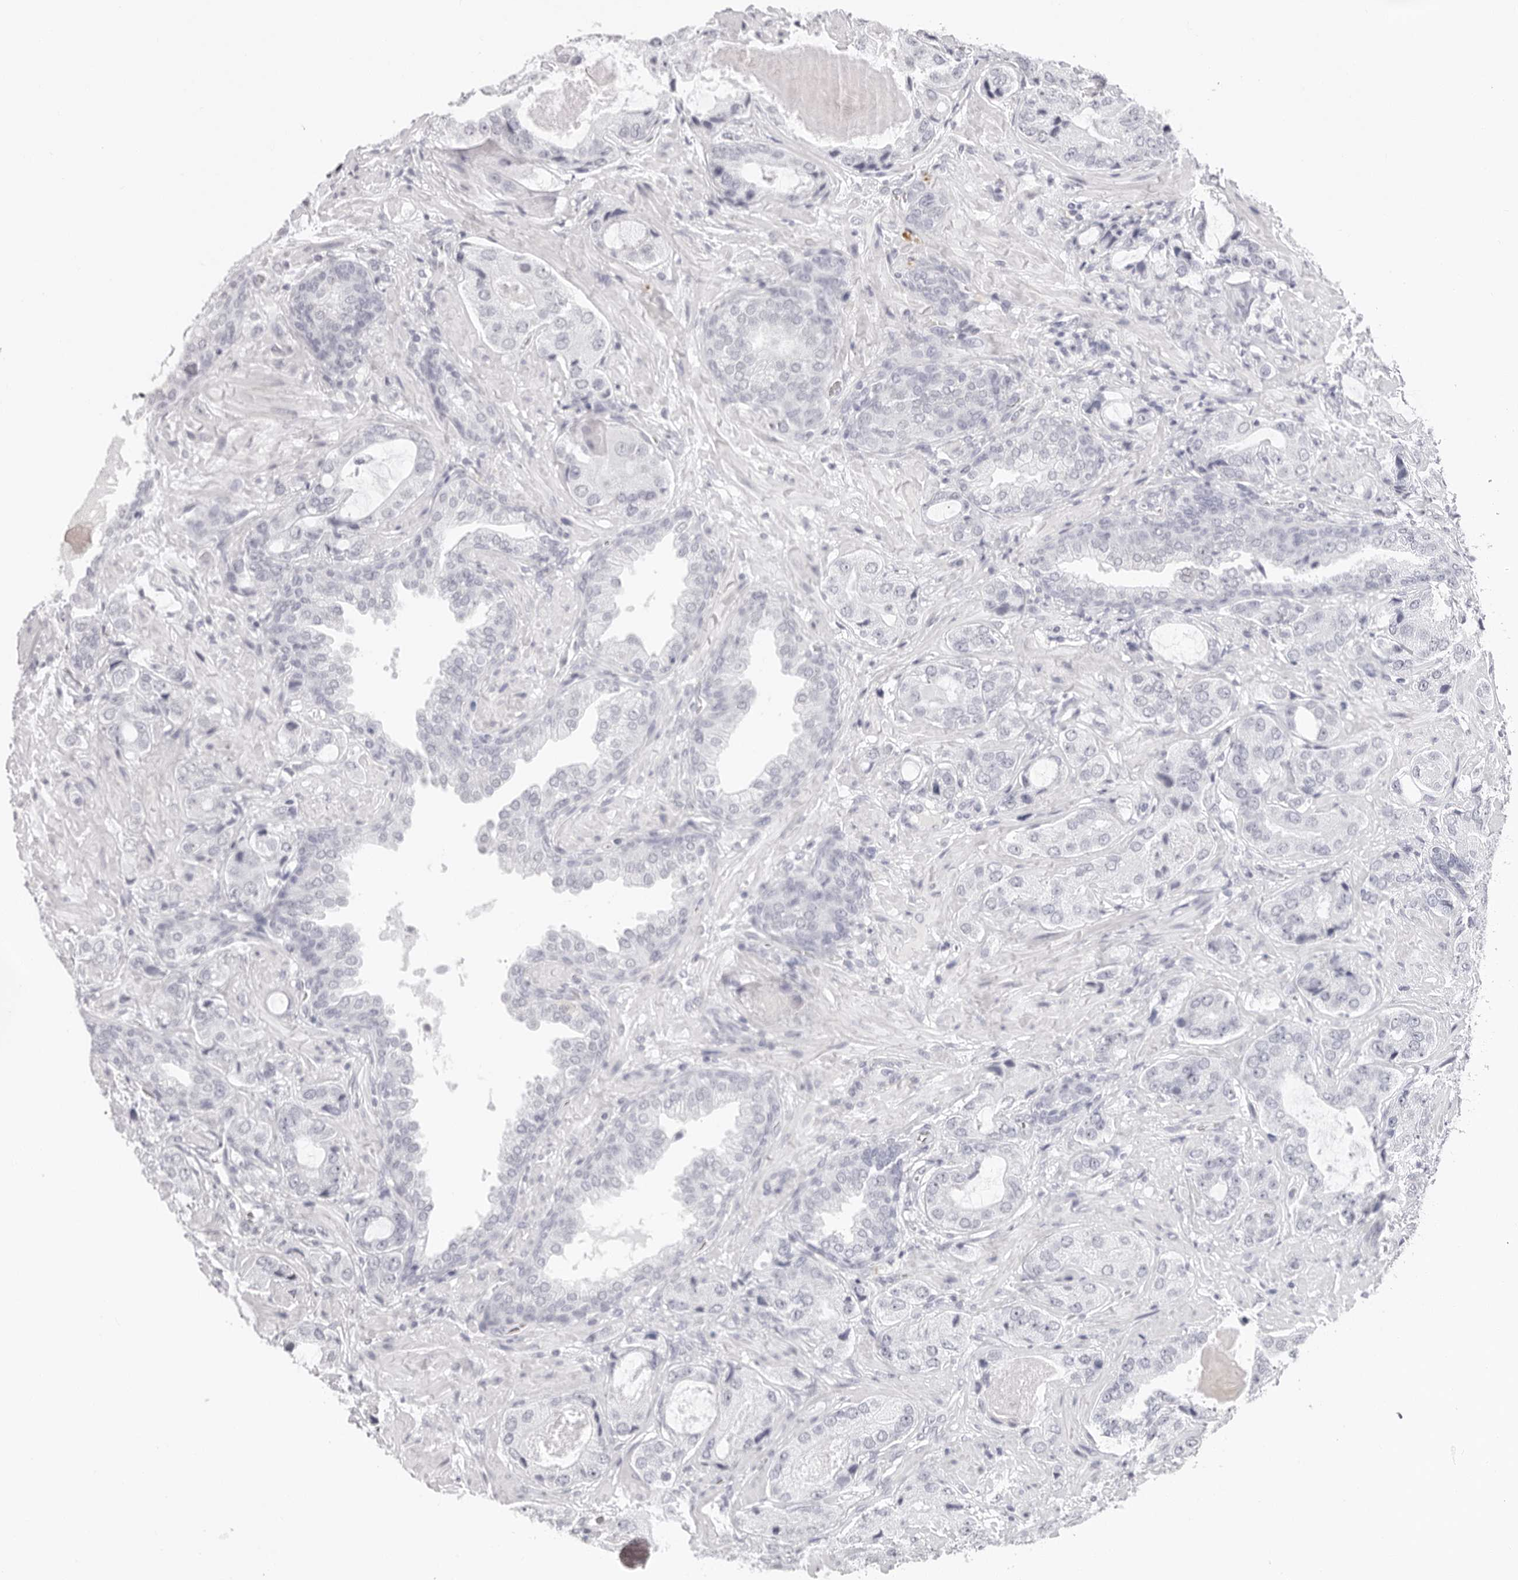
{"staining": {"intensity": "negative", "quantity": "none", "location": "none"}, "tissue": "prostate cancer", "cell_type": "Tumor cells", "image_type": "cancer", "snomed": [{"axis": "morphology", "description": "Normal tissue, NOS"}, {"axis": "morphology", "description": "Adenocarcinoma, High grade"}, {"axis": "topography", "description": "Prostate"}, {"axis": "topography", "description": "Peripheral nerve tissue"}], "caption": "DAB immunohistochemical staining of human prostate cancer (high-grade adenocarcinoma) demonstrates no significant expression in tumor cells.", "gene": "CST5", "patient": {"sex": "male", "age": 59}}